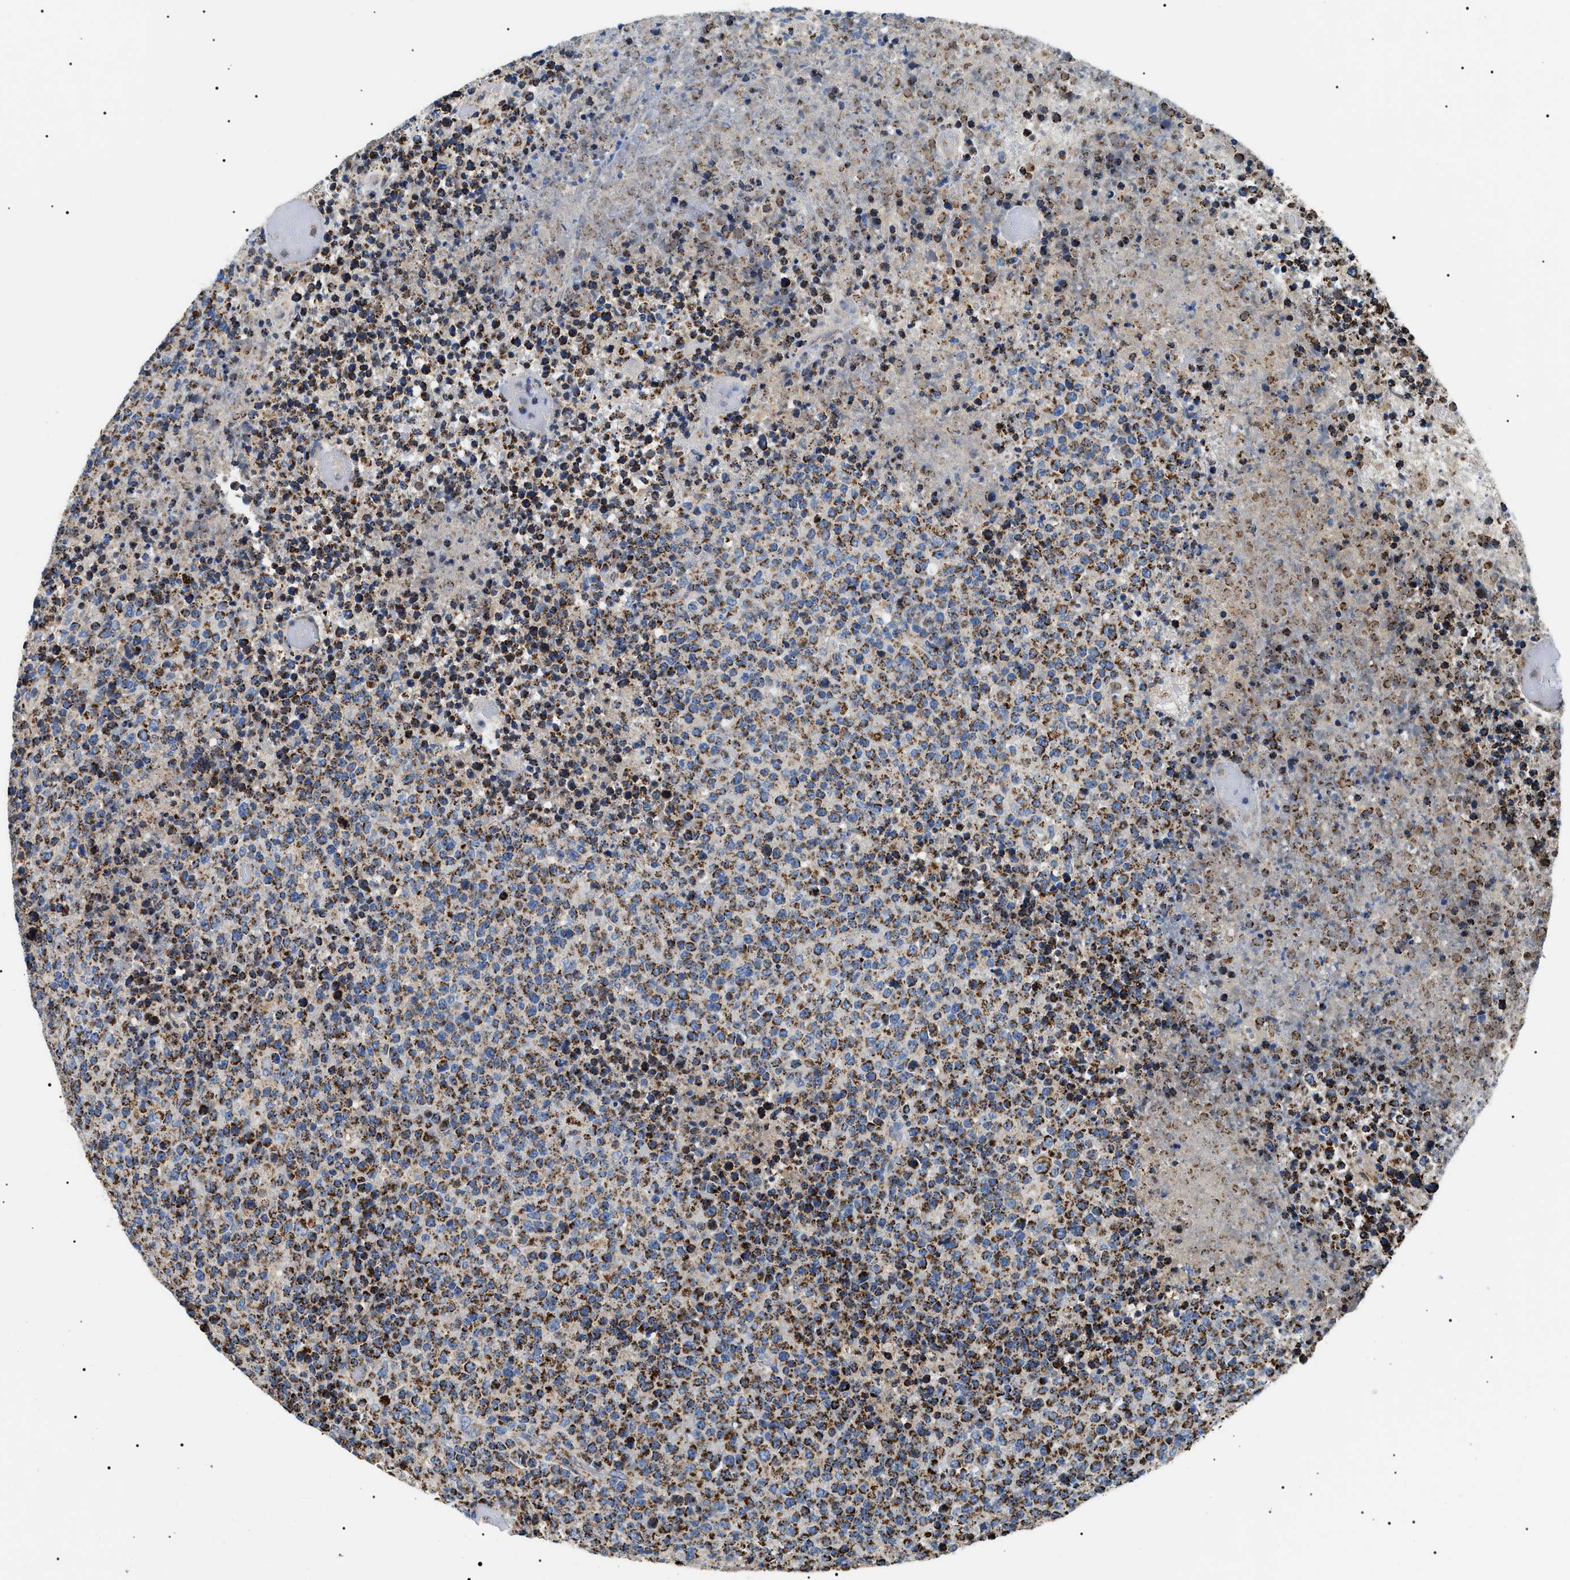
{"staining": {"intensity": "strong", "quantity": "25%-75%", "location": "cytoplasmic/membranous"}, "tissue": "lymphoma", "cell_type": "Tumor cells", "image_type": "cancer", "snomed": [{"axis": "morphology", "description": "Malignant lymphoma, non-Hodgkin's type, High grade"}, {"axis": "topography", "description": "Lymph node"}], "caption": "Strong cytoplasmic/membranous expression is appreciated in about 25%-75% of tumor cells in lymphoma.", "gene": "OXSM", "patient": {"sex": "male", "age": 13}}